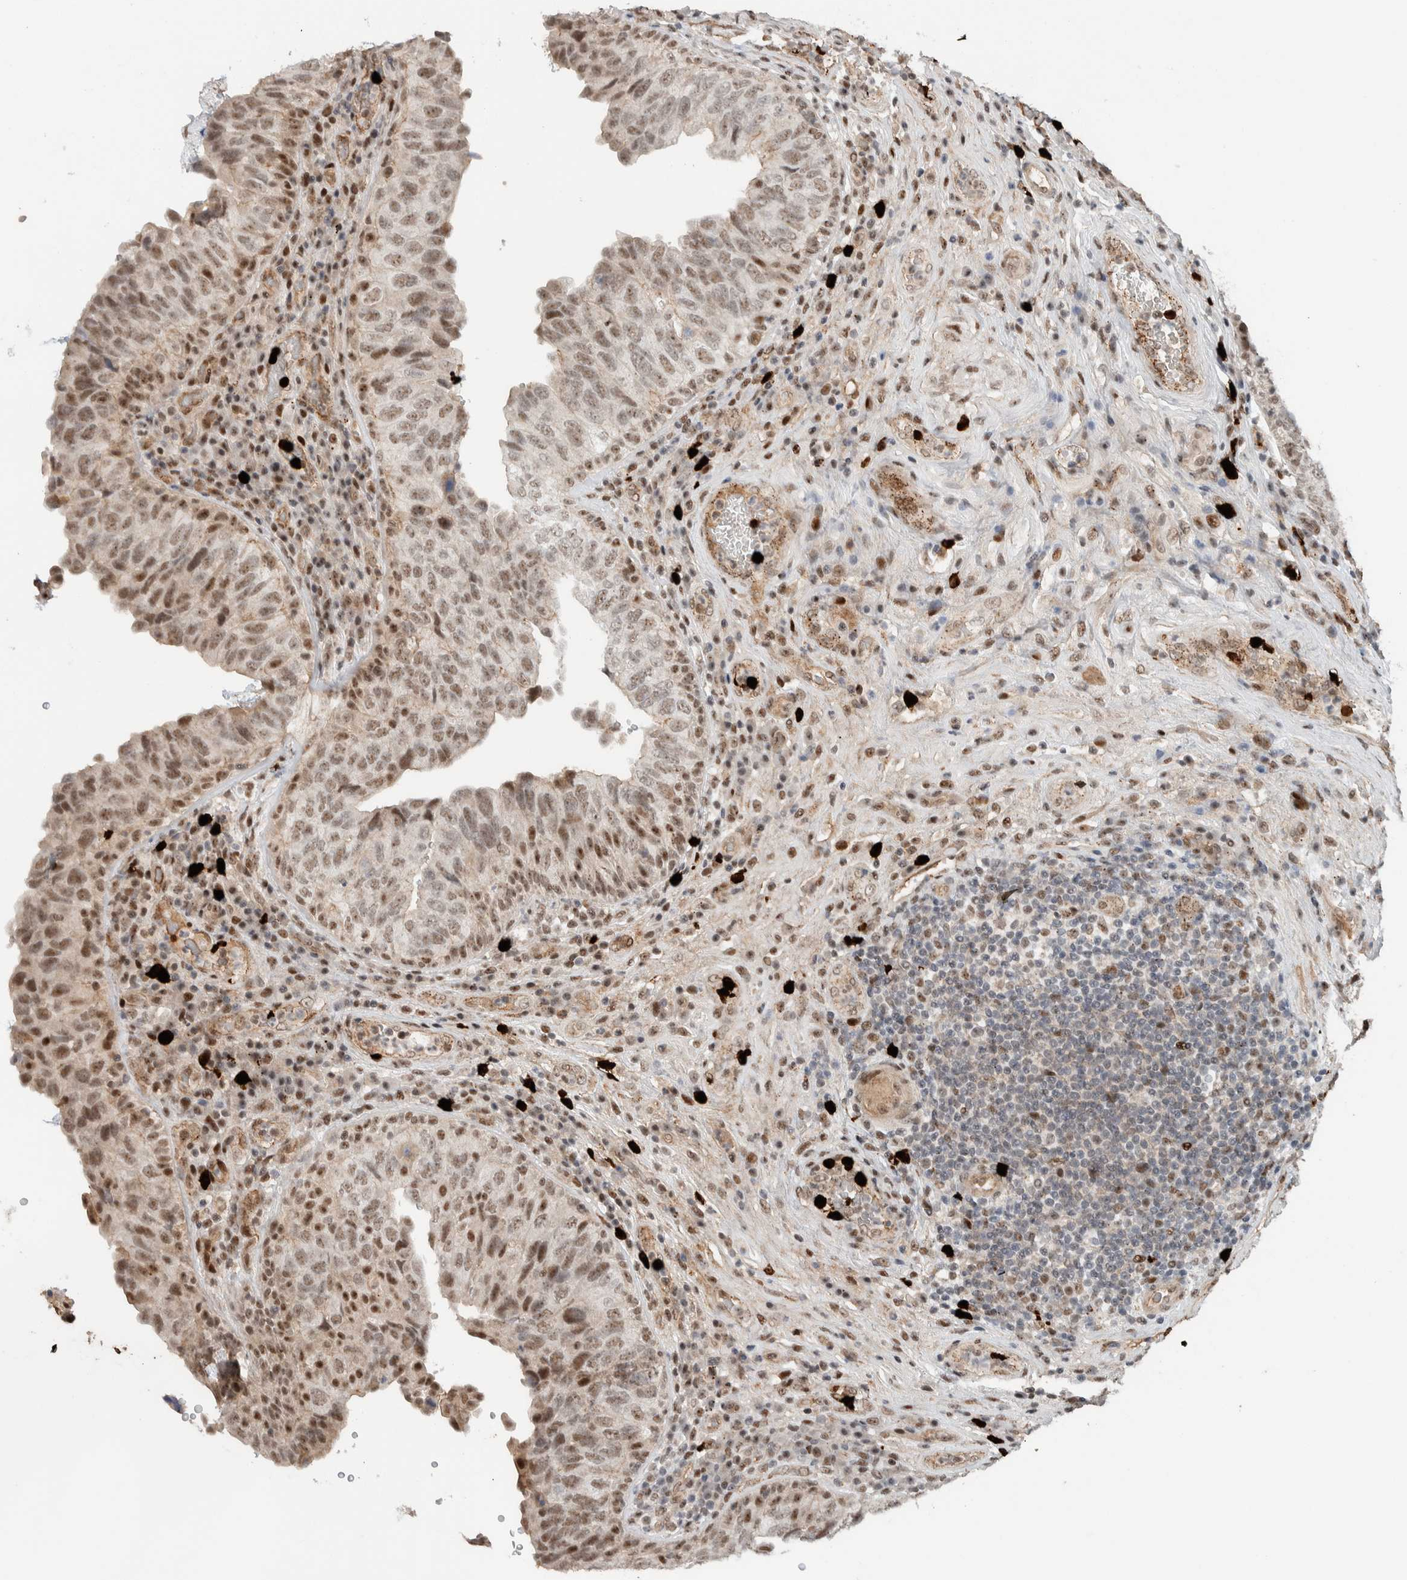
{"staining": {"intensity": "moderate", "quantity": ">75%", "location": "nuclear"}, "tissue": "urothelial cancer", "cell_type": "Tumor cells", "image_type": "cancer", "snomed": [{"axis": "morphology", "description": "Urothelial carcinoma, High grade"}, {"axis": "topography", "description": "Urinary bladder"}], "caption": "Protein expression analysis of human high-grade urothelial carcinoma reveals moderate nuclear expression in approximately >75% of tumor cells.", "gene": "ZFP91", "patient": {"sex": "female", "age": 82}}